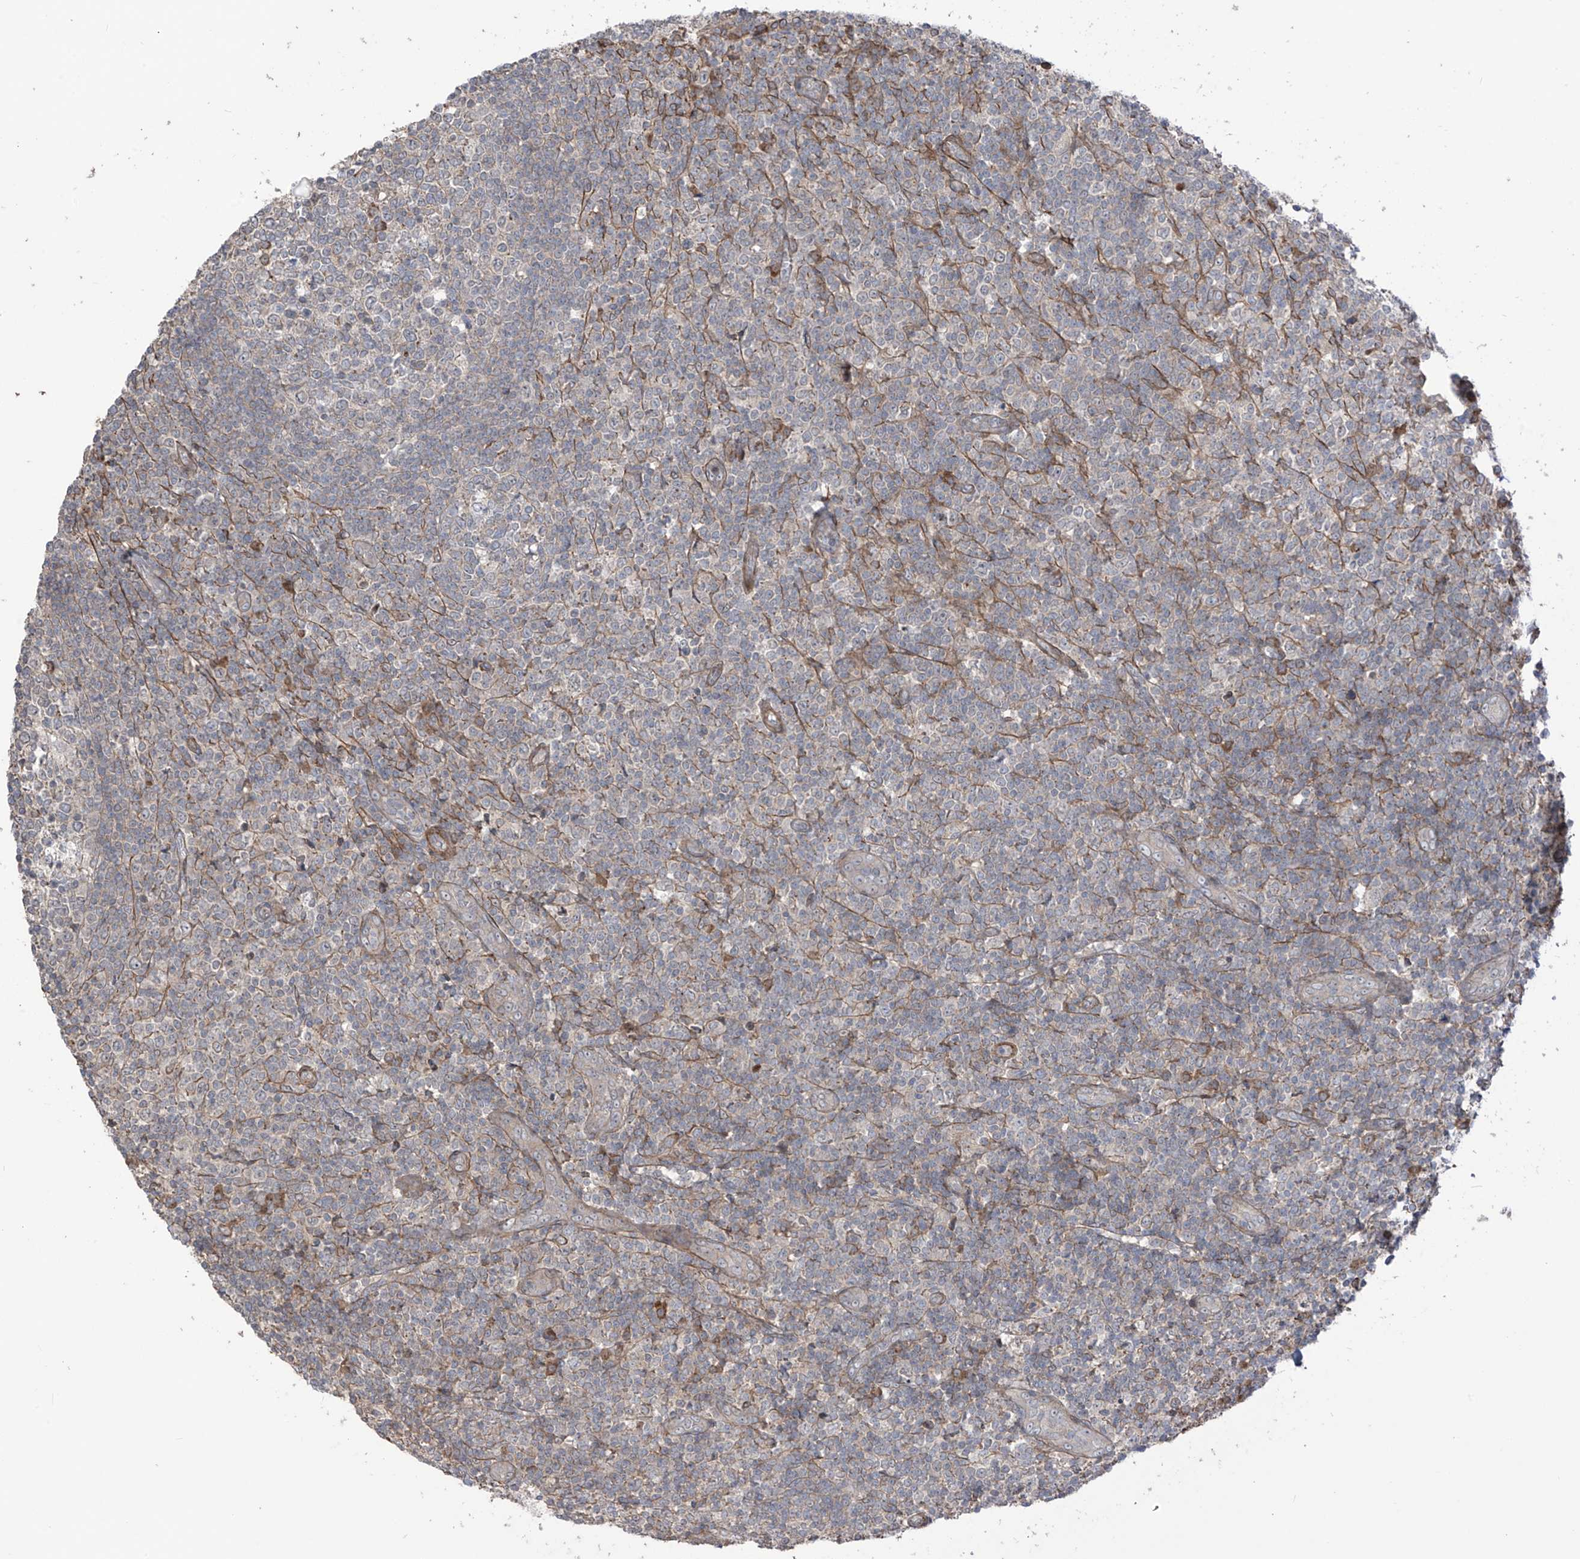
{"staining": {"intensity": "moderate", "quantity": "<25%", "location": "cytoplasmic/membranous"}, "tissue": "tonsil", "cell_type": "Germinal center cells", "image_type": "normal", "snomed": [{"axis": "morphology", "description": "Normal tissue, NOS"}, {"axis": "topography", "description": "Tonsil"}], "caption": "Protein expression analysis of normal tonsil displays moderate cytoplasmic/membranous expression in approximately <25% of germinal center cells. (brown staining indicates protein expression, while blue staining denotes nuclei).", "gene": "LRRC74A", "patient": {"sex": "female", "age": 19}}